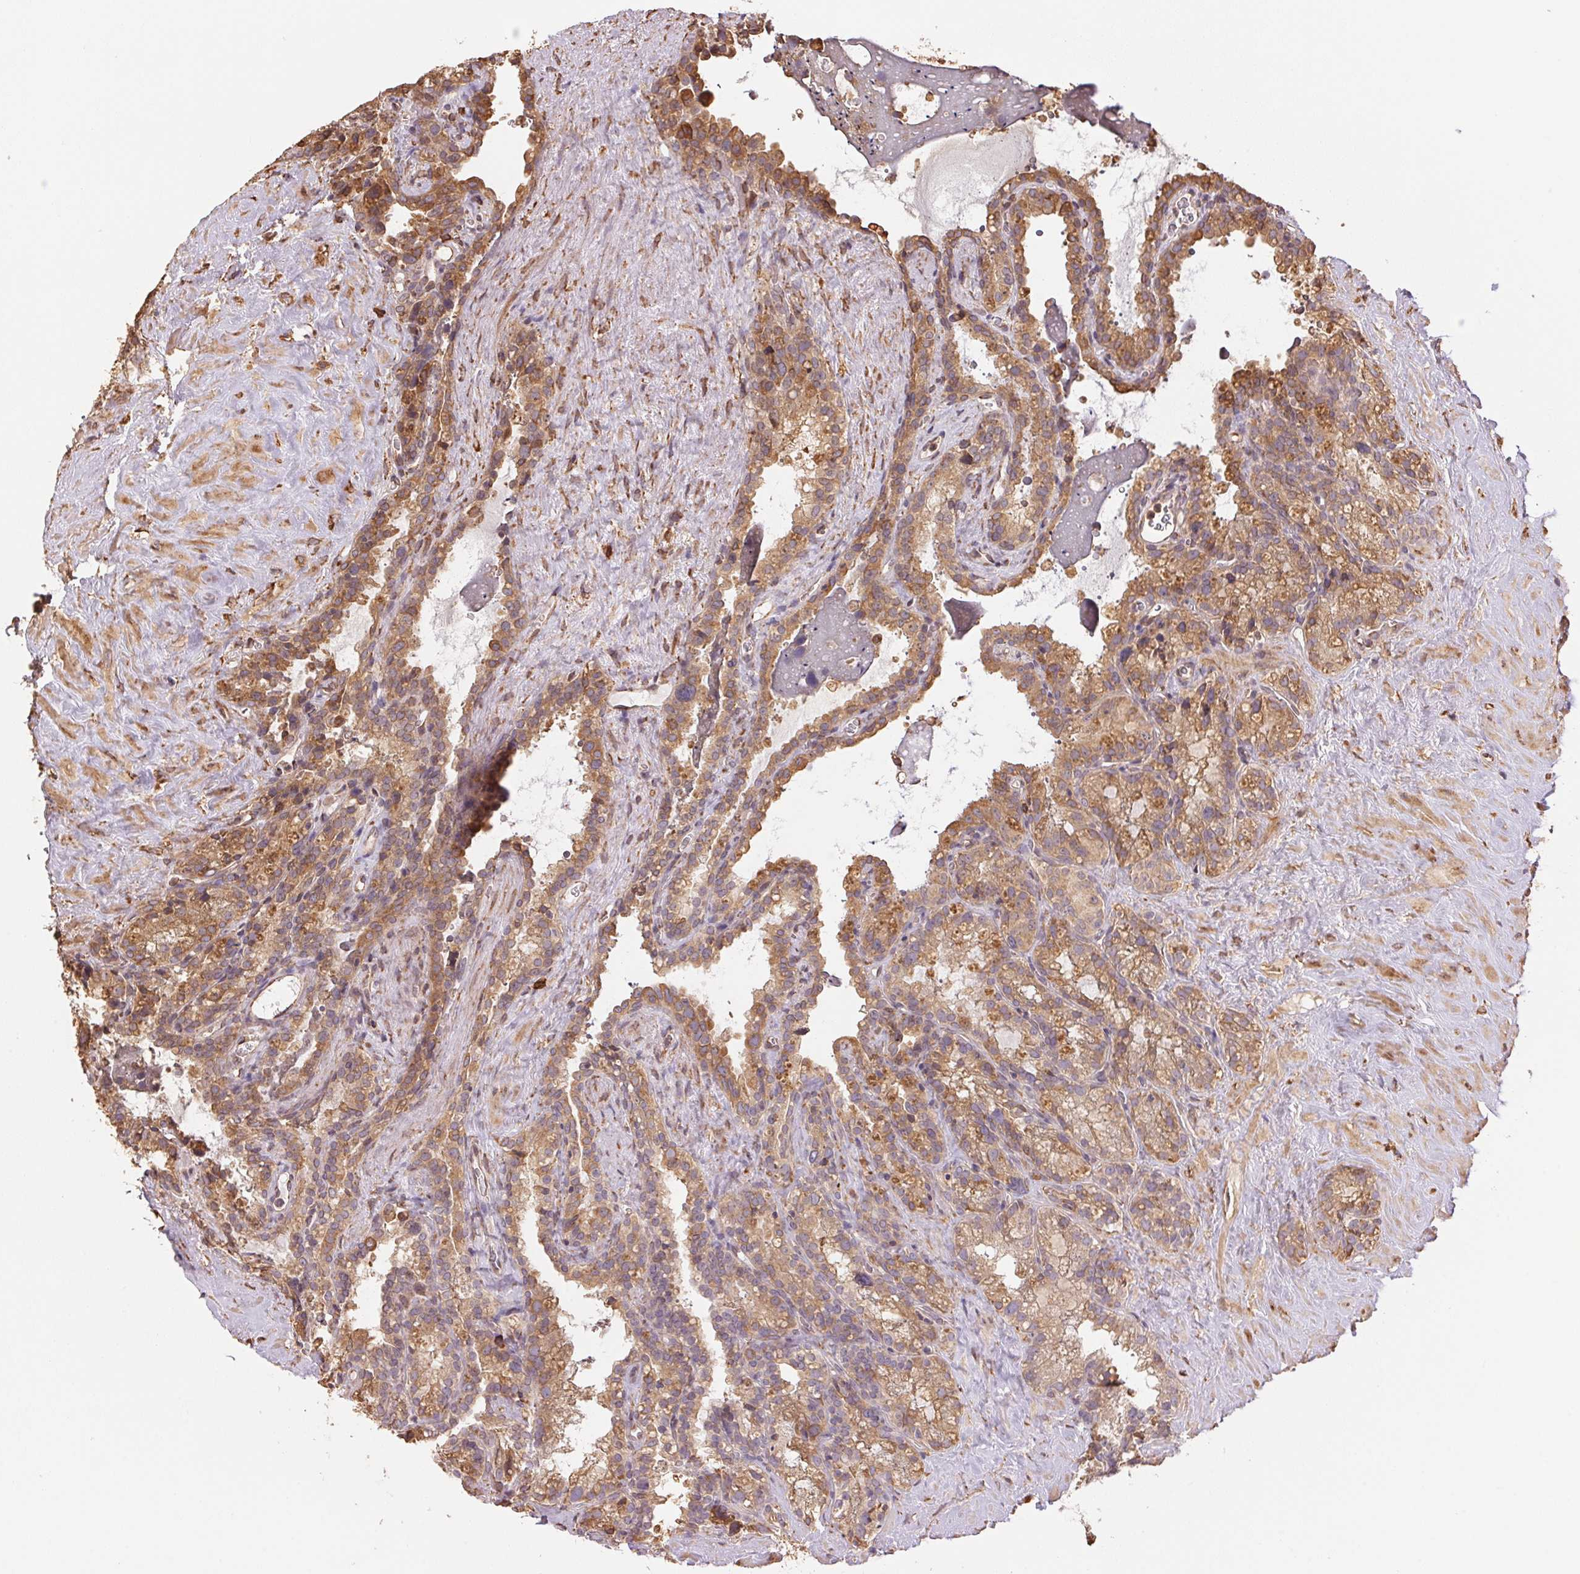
{"staining": {"intensity": "moderate", "quantity": ">75%", "location": "cytoplasmic/membranous"}, "tissue": "seminal vesicle", "cell_type": "Glandular cells", "image_type": "normal", "snomed": [{"axis": "morphology", "description": "Normal tissue, NOS"}, {"axis": "topography", "description": "Prostate"}, {"axis": "topography", "description": "Seminal veicle"}], "caption": "DAB (3,3'-diaminobenzidine) immunohistochemical staining of unremarkable seminal vesicle shows moderate cytoplasmic/membranous protein expression in about >75% of glandular cells.", "gene": "C6orf163", "patient": {"sex": "male", "age": 71}}